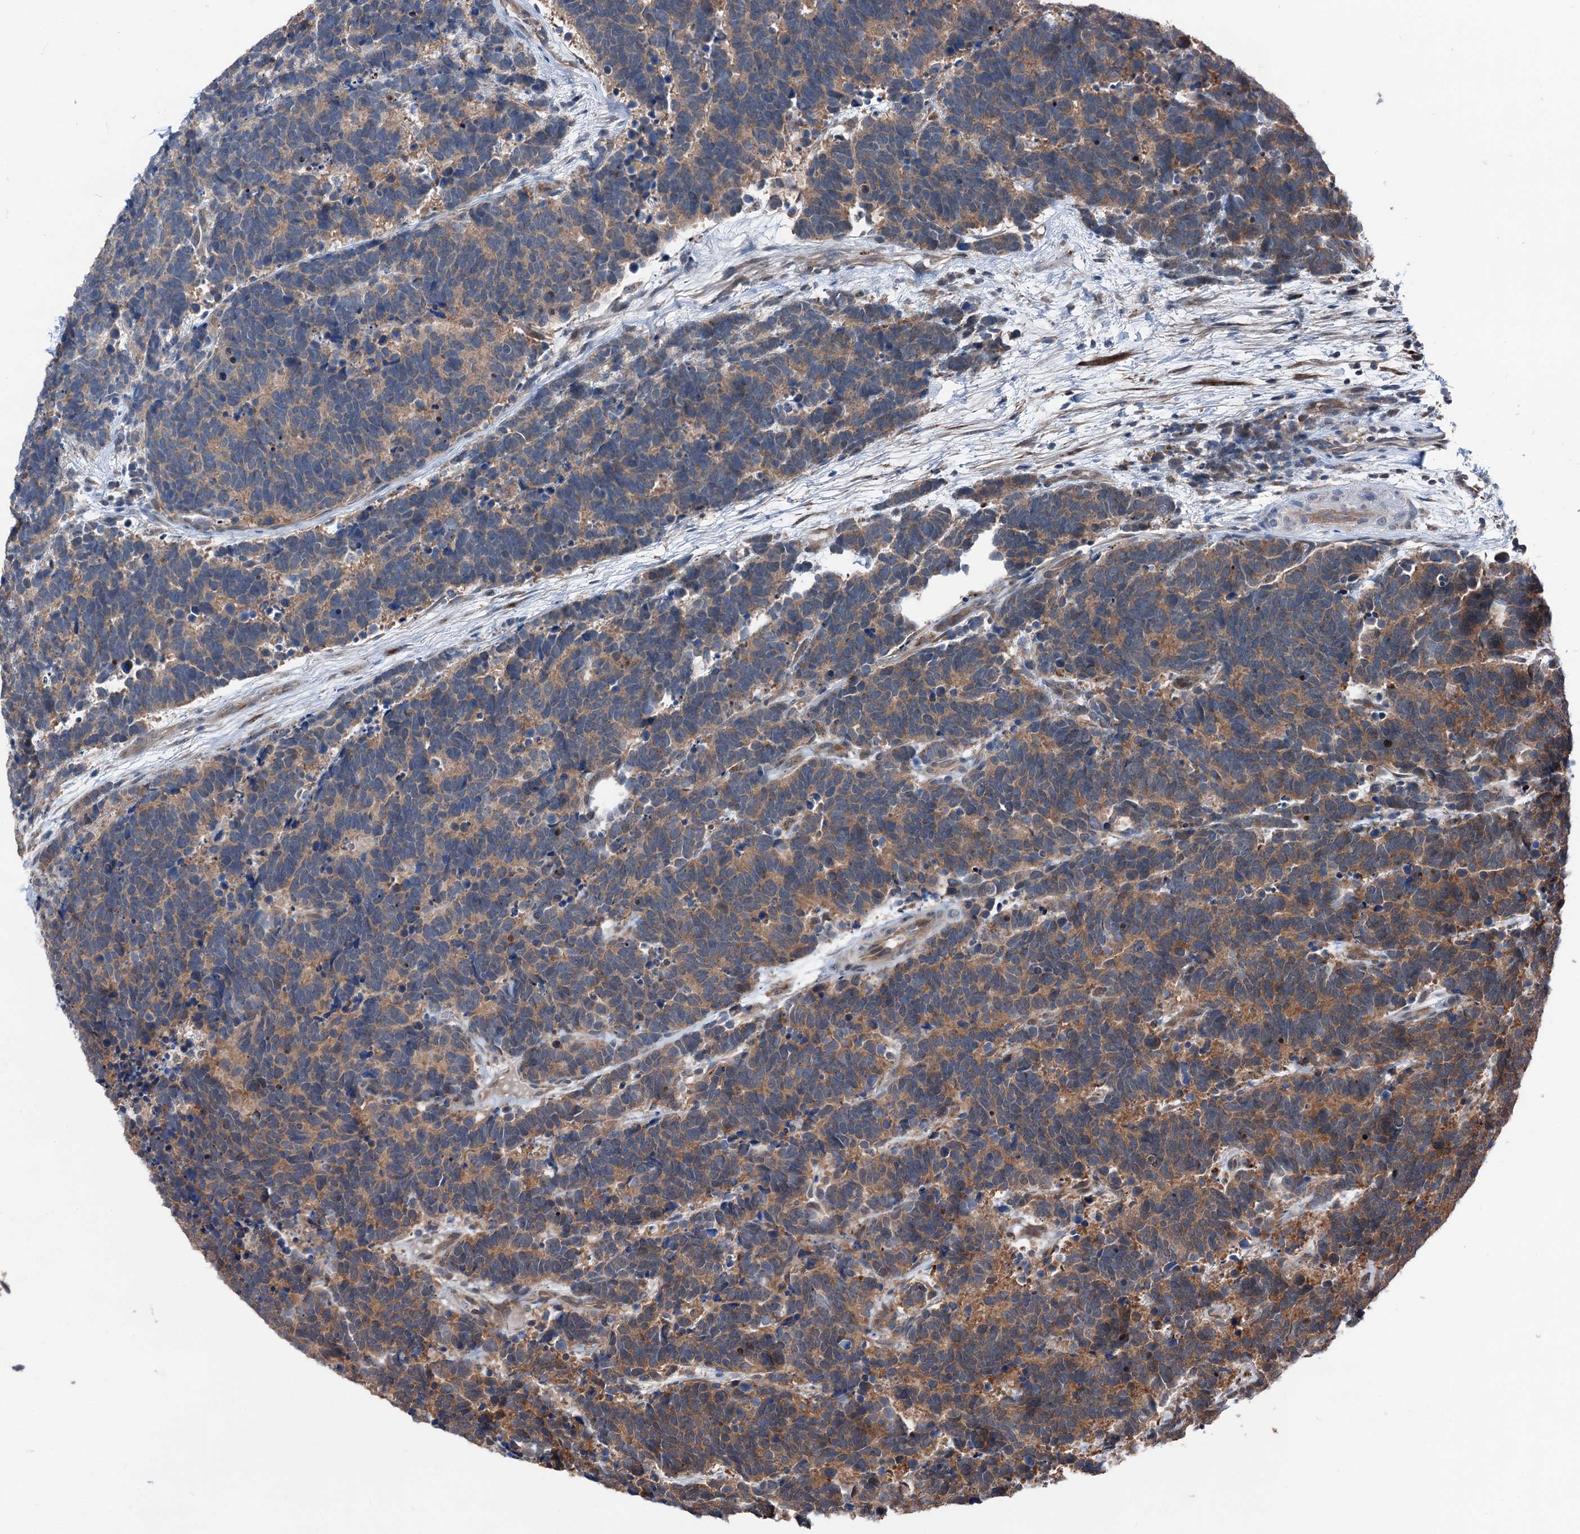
{"staining": {"intensity": "moderate", "quantity": "25%-75%", "location": "cytoplasmic/membranous"}, "tissue": "carcinoid", "cell_type": "Tumor cells", "image_type": "cancer", "snomed": [{"axis": "morphology", "description": "Carcinoma, NOS"}, {"axis": "morphology", "description": "Carcinoid, malignant, NOS"}, {"axis": "topography", "description": "Urinary bladder"}], "caption": "Immunohistochemical staining of carcinoma shows moderate cytoplasmic/membranous protein staining in about 25%-75% of tumor cells.", "gene": "PSMD13", "patient": {"sex": "male", "age": 57}}